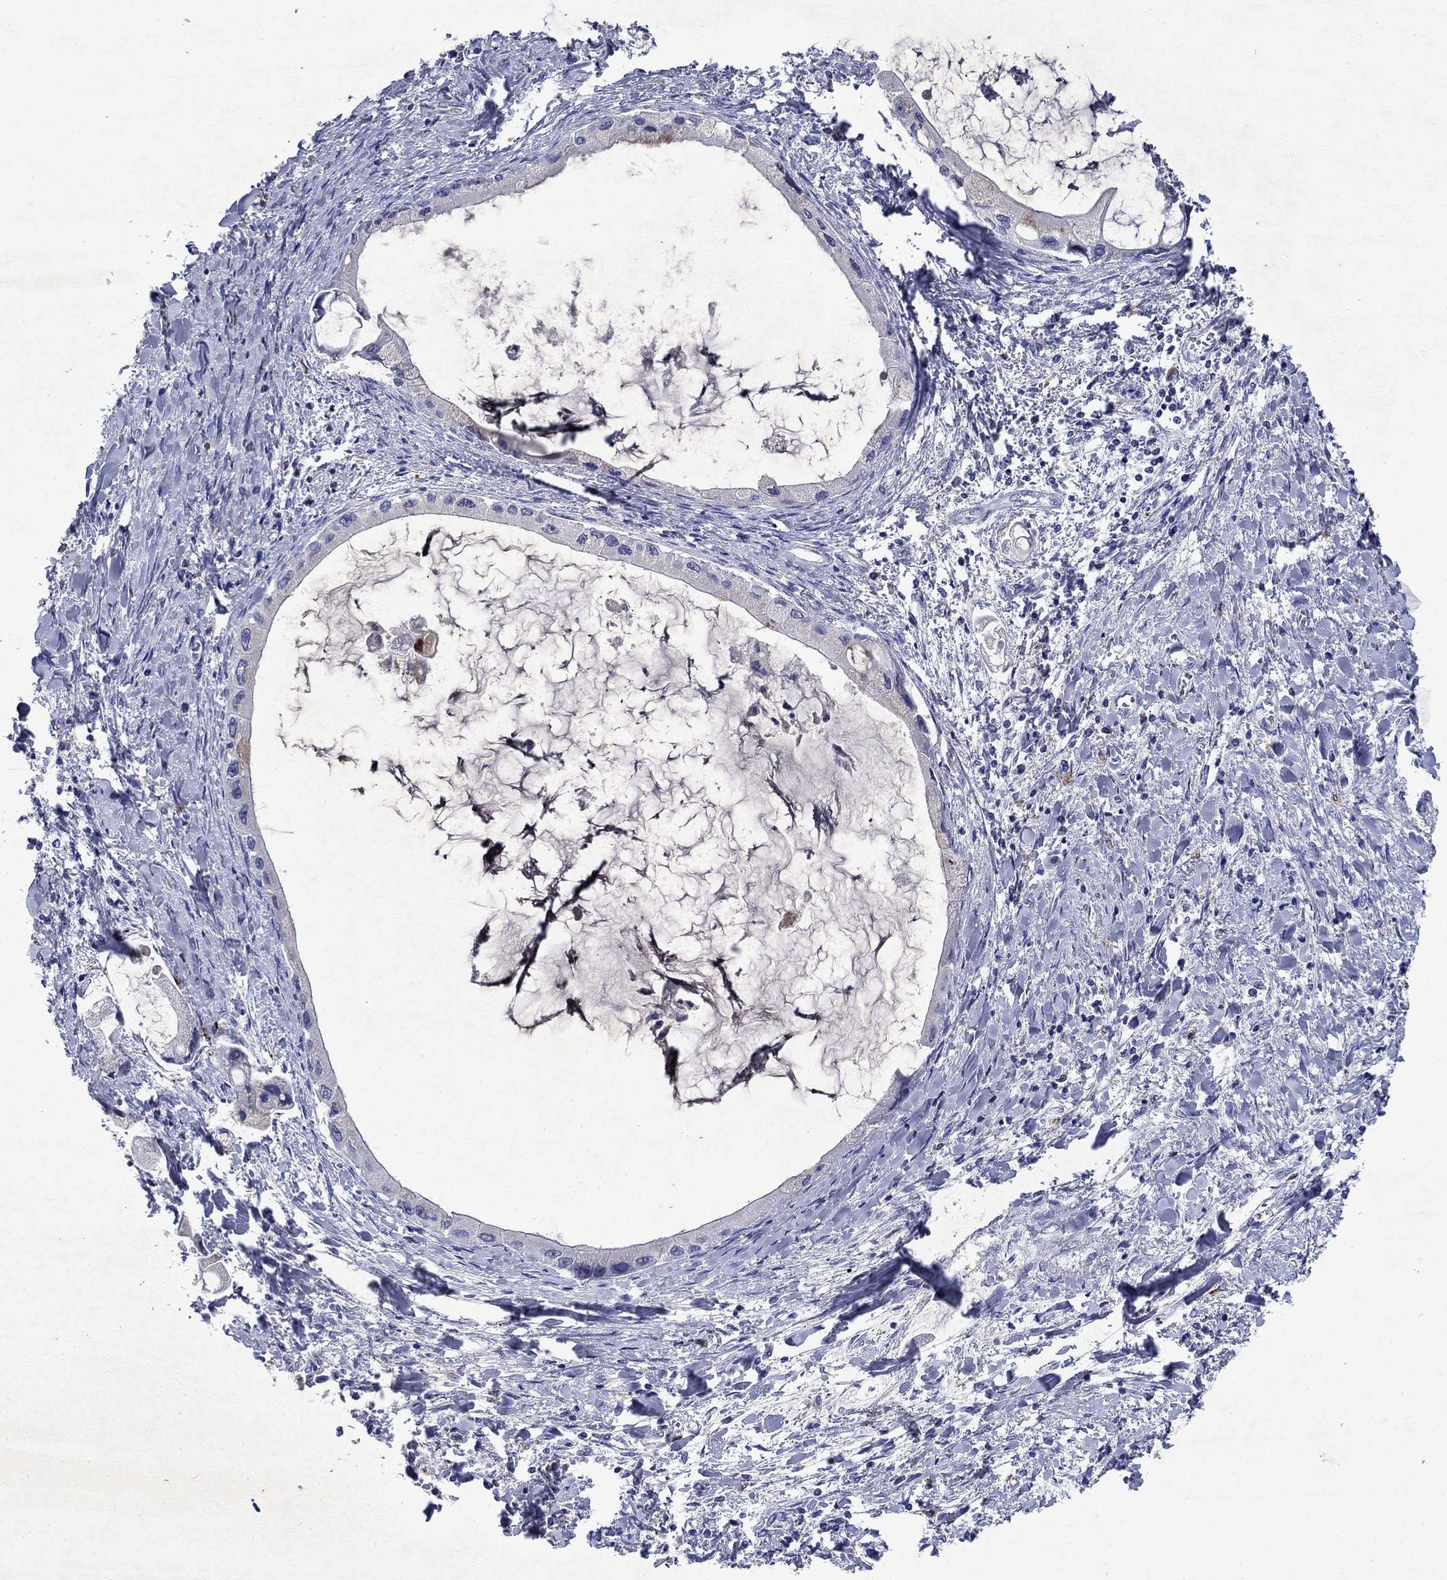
{"staining": {"intensity": "negative", "quantity": "none", "location": "none"}, "tissue": "liver cancer", "cell_type": "Tumor cells", "image_type": "cancer", "snomed": [{"axis": "morphology", "description": "Cholangiocarcinoma"}, {"axis": "topography", "description": "Liver"}], "caption": "The histopathology image shows no significant expression in tumor cells of liver cholangiocarcinoma. The staining was performed using DAB to visualize the protein expression in brown, while the nuclei were stained in blue with hematoxylin (Magnification: 20x).", "gene": "STAB2", "patient": {"sex": "male", "age": 50}}